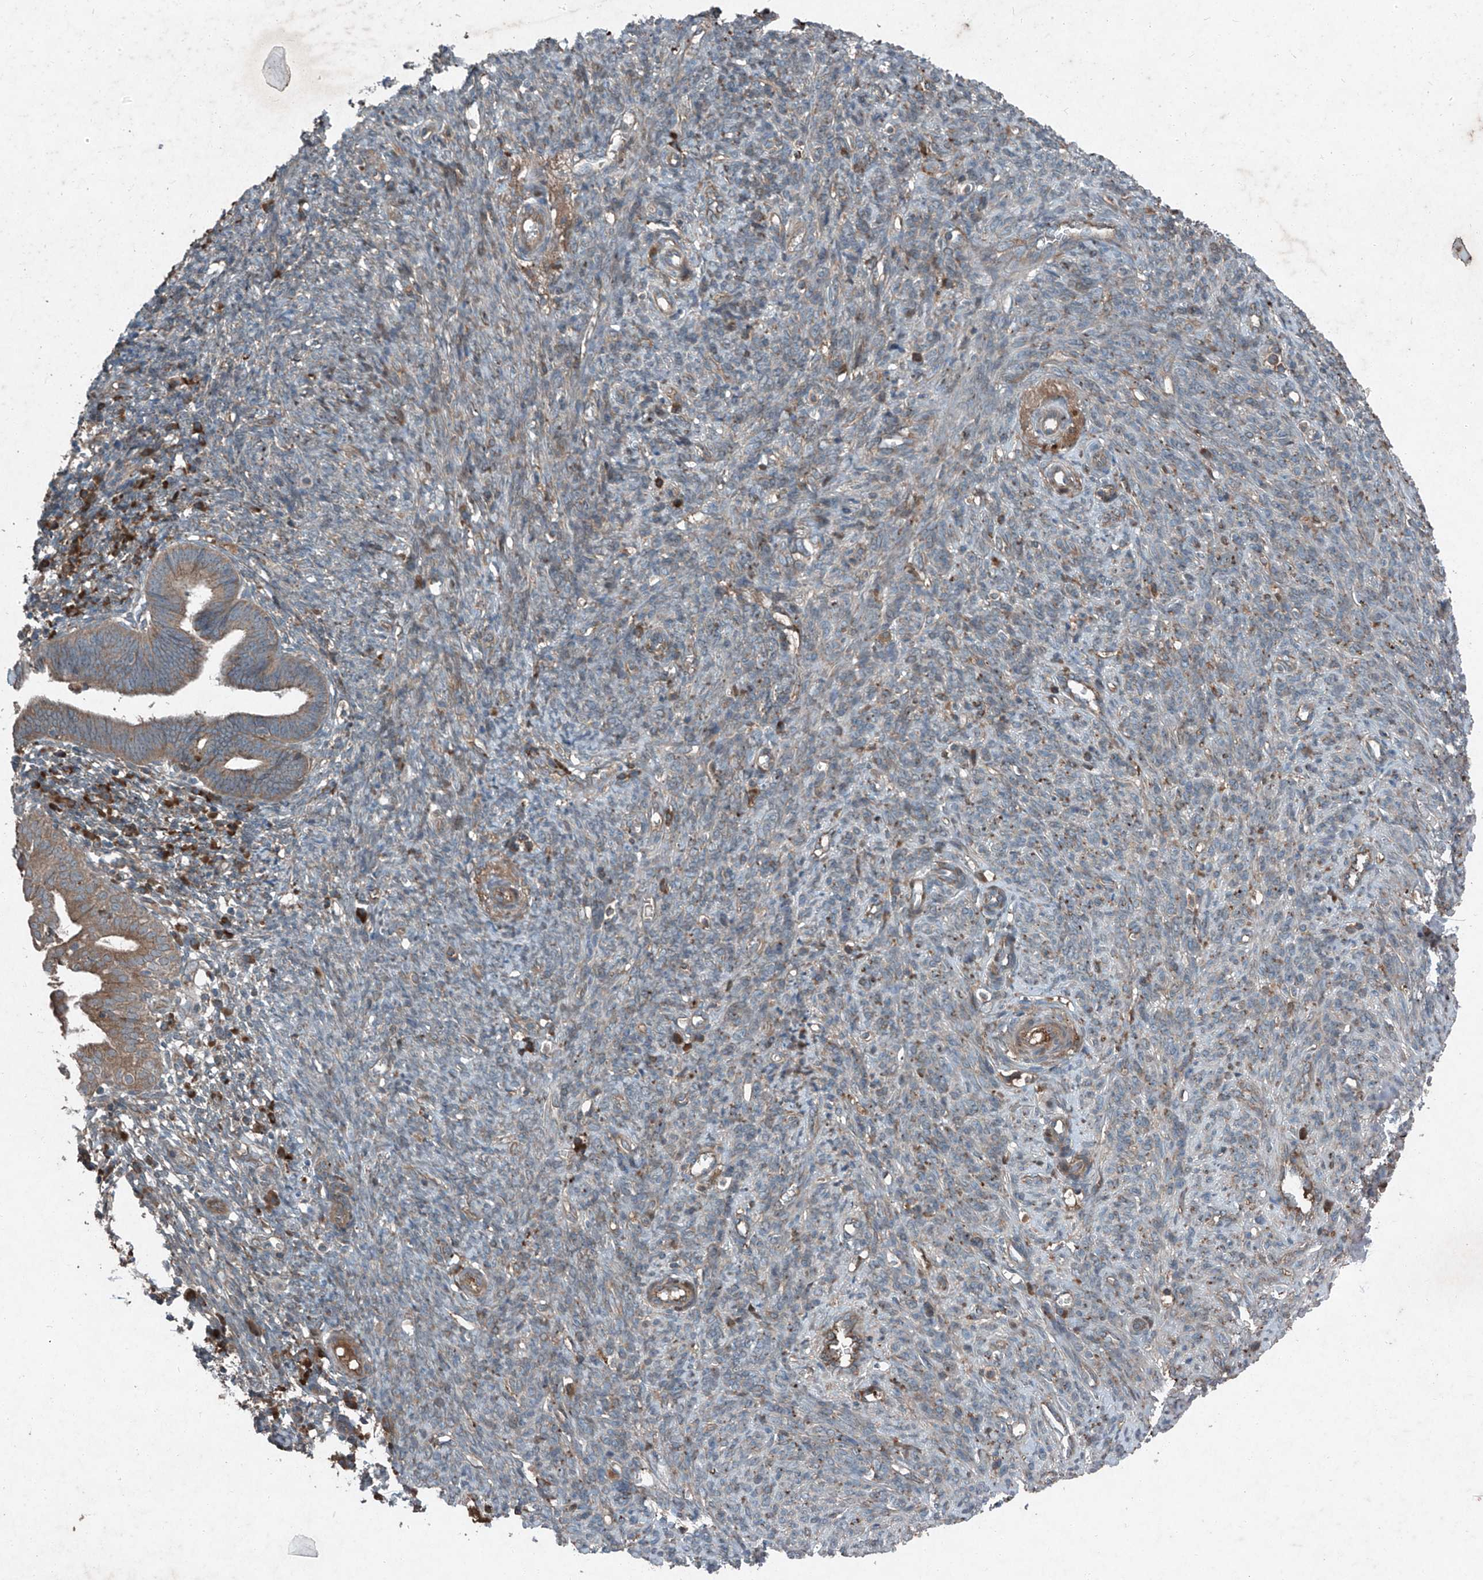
{"staining": {"intensity": "moderate", "quantity": ">75%", "location": "cytoplasmic/membranous"}, "tissue": "endometrial cancer", "cell_type": "Tumor cells", "image_type": "cancer", "snomed": [{"axis": "morphology", "description": "Adenocarcinoma, NOS"}, {"axis": "topography", "description": "Uterus"}], "caption": "The immunohistochemical stain labels moderate cytoplasmic/membranous positivity in tumor cells of endometrial cancer (adenocarcinoma) tissue.", "gene": "FOXRED2", "patient": {"sex": "female", "age": 77}}